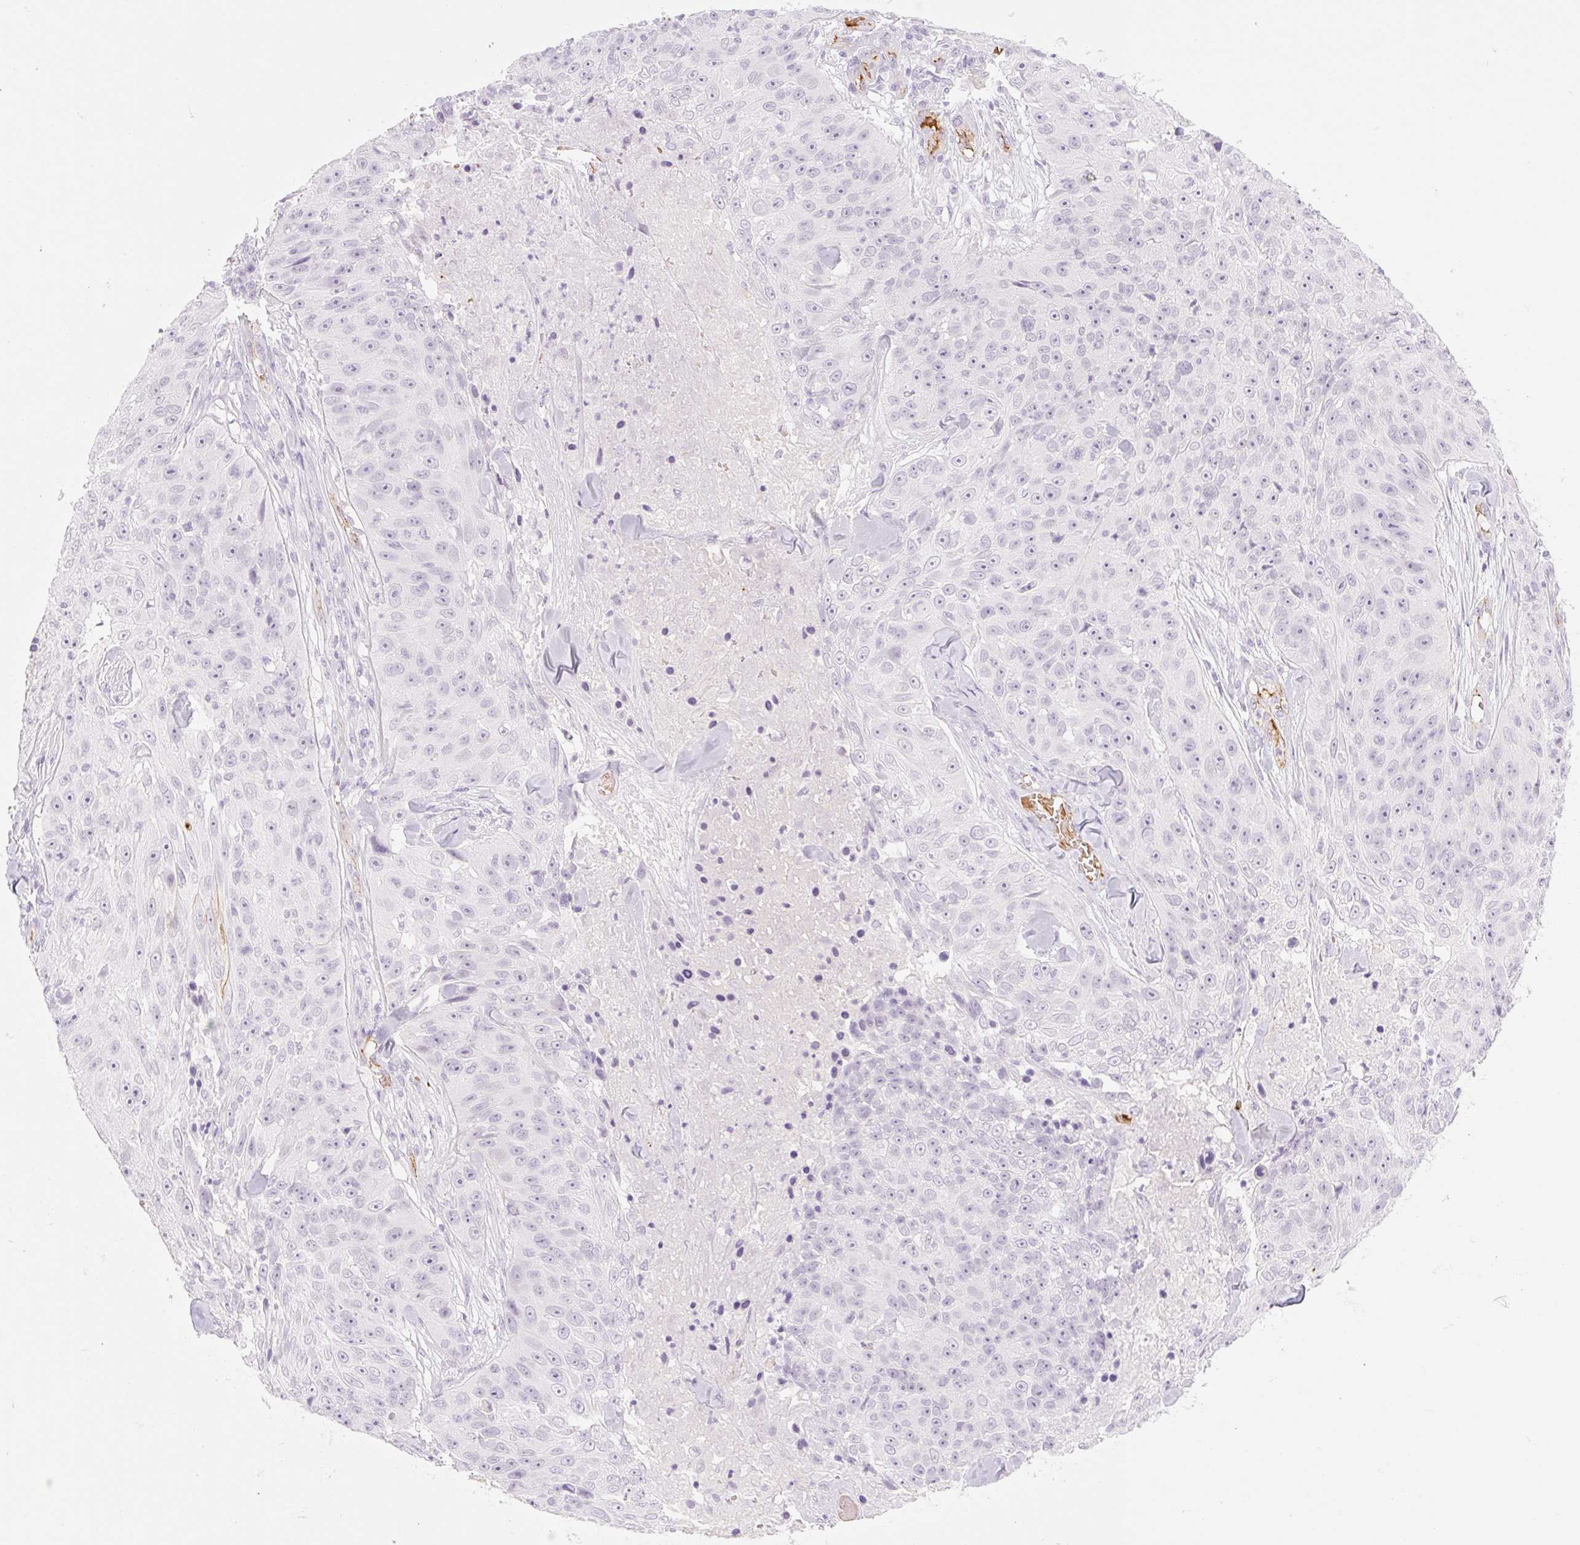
{"staining": {"intensity": "negative", "quantity": "none", "location": "none"}, "tissue": "skin cancer", "cell_type": "Tumor cells", "image_type": "cancer", "snomed": [{"axis": "morphology", "description": "Squamous cell carcinoma, NOS"}, {"axis": "topography", "description": "Skin"}], "caption": "Immunohistochemistry (IHC) micrograph of neoplastic tissue: human skin cancer (squamous cell carcinoma) stained with DAB reveals no significant protein staining in tumor cells.", "gene": "TAF1L", "patient": {"sex": "female", "age": 87}}